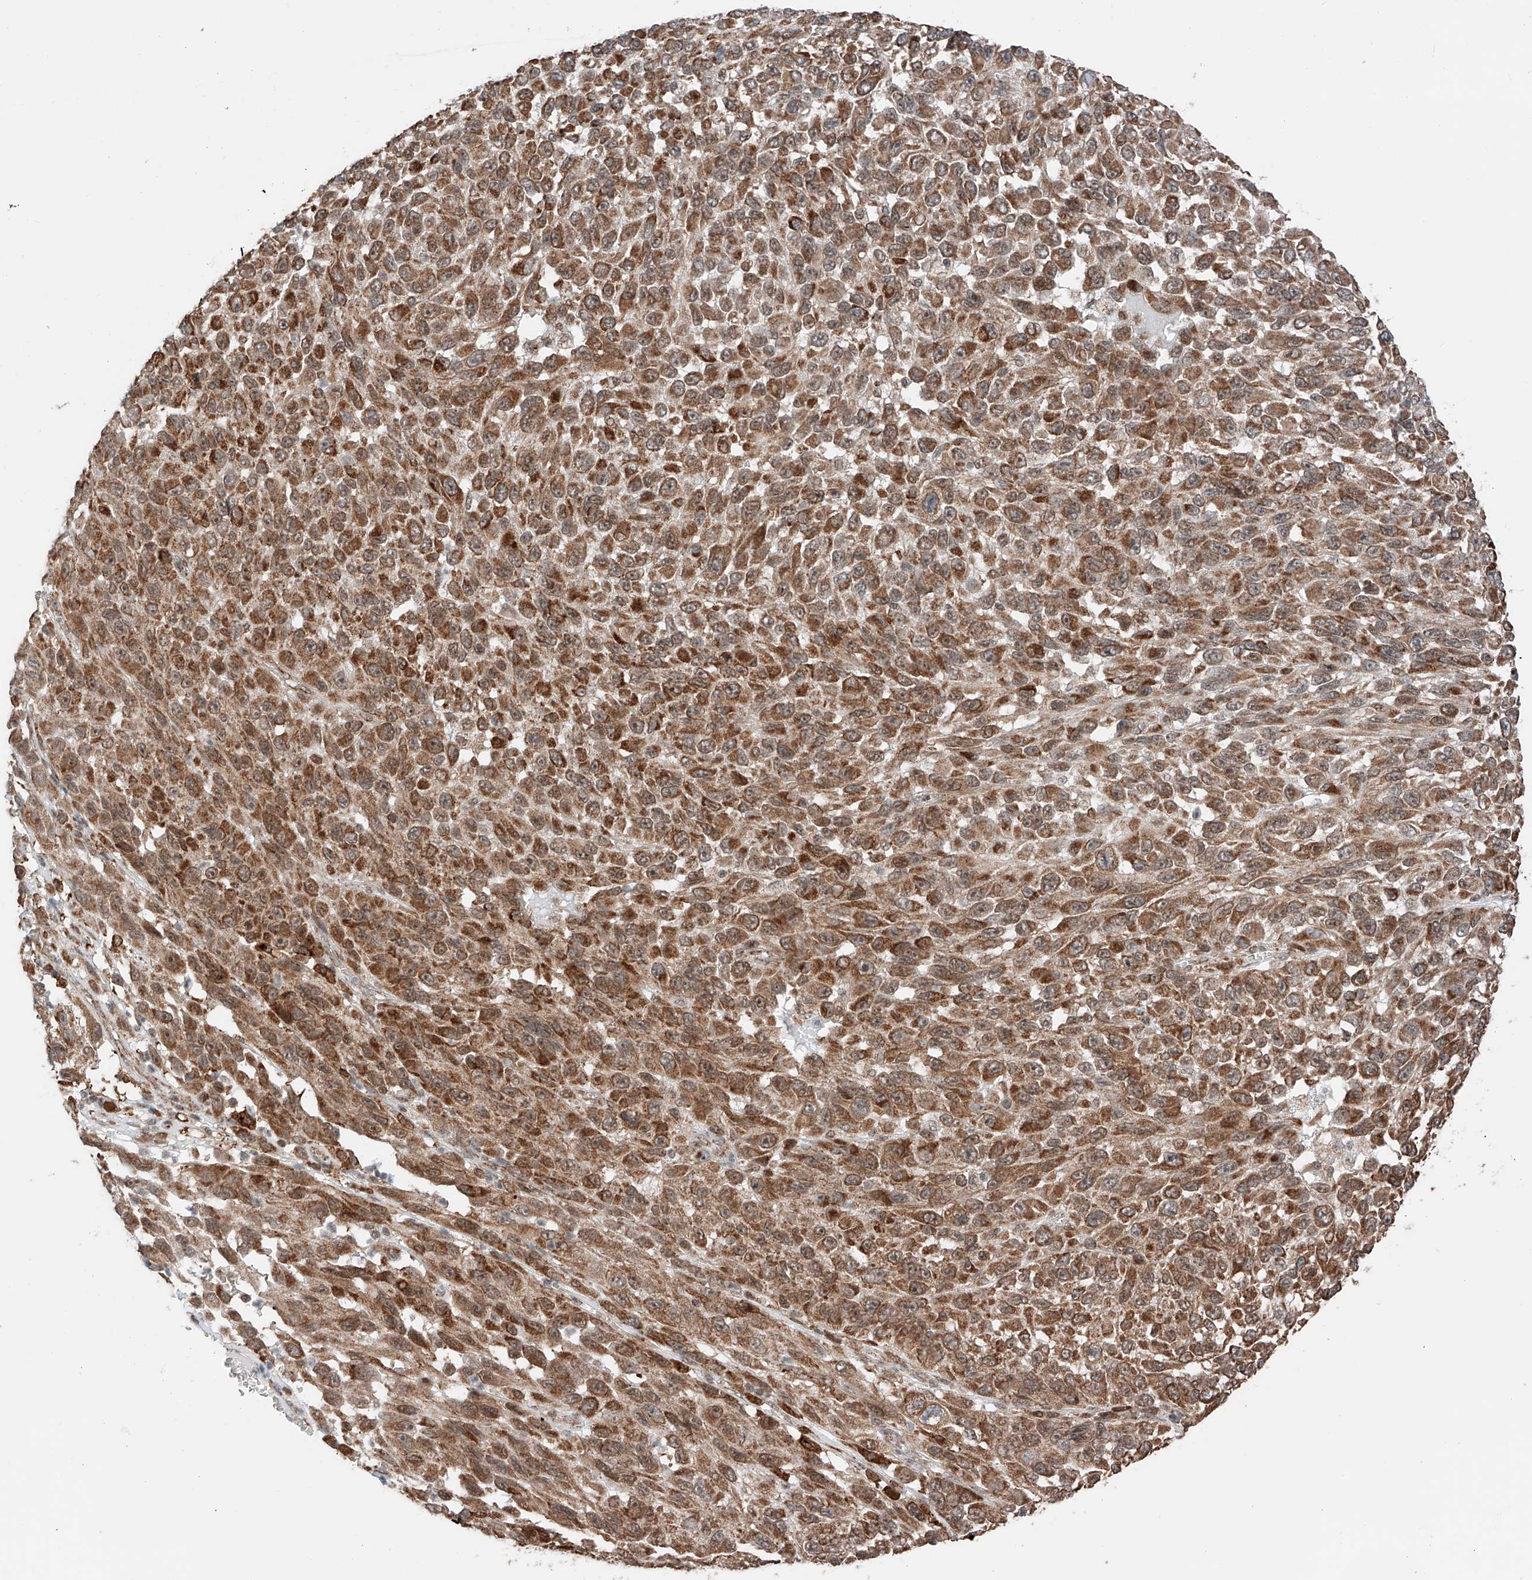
{"staining": {"intensity": "strong", "quantity": ">75%", "location": "cytoplasmic/membranous"}, "tissue": "melanoma", "cell_type": "Tumor cells", "image_type": "cancer", "snomed": [{"axis": "morphology", "description": "Malignant melanoma, NOS"}, {"axis": "topography", "description": "Skin"}], "caption": "Immunohistochemical staining of human malignant melanoma shows strong cytoplasmic/membranous protein expression in approximately >75% of tumor cells.", "gene": "ZSCAN29", "patient": {"sex": "female", "age": 96}}